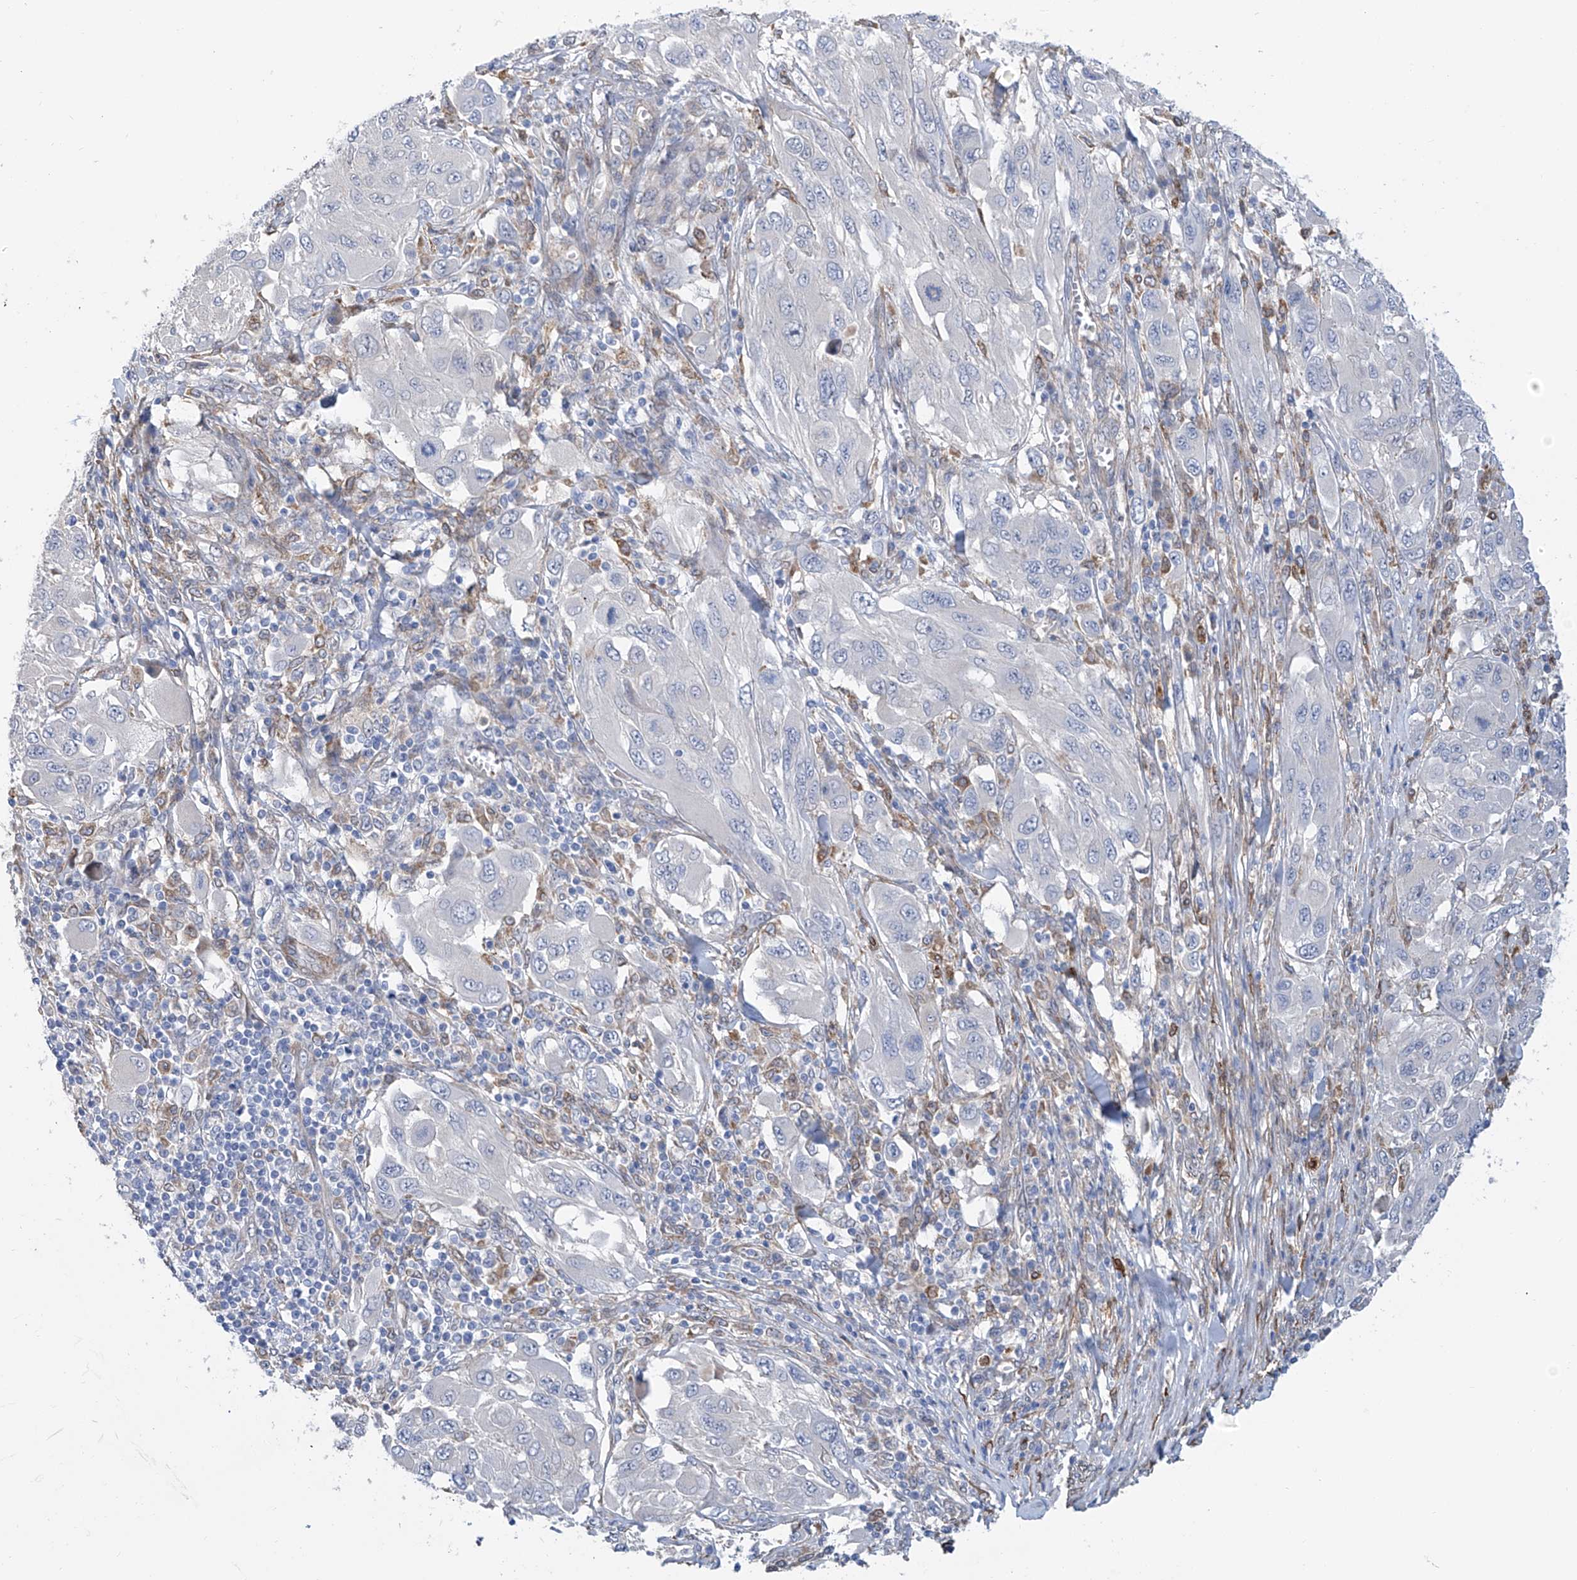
{"staining": {"intensity": "negative", "quantity": "none", "location": "none"}, "tissue": "melanoma", "cell_type": "Tumor cells", "image_type": "cancer", "snomed": [{"axis": "morphology", "description": "Malignant melanoma, NOS"}, {"axis": "topography", "description": "Skin"}], "caption": "IHC image of melanoma stained for a protein (brown), which demonstrates no expression in tumor cells.", "gene": "TNN", "patient": {"sex": "female", "age": 91}}